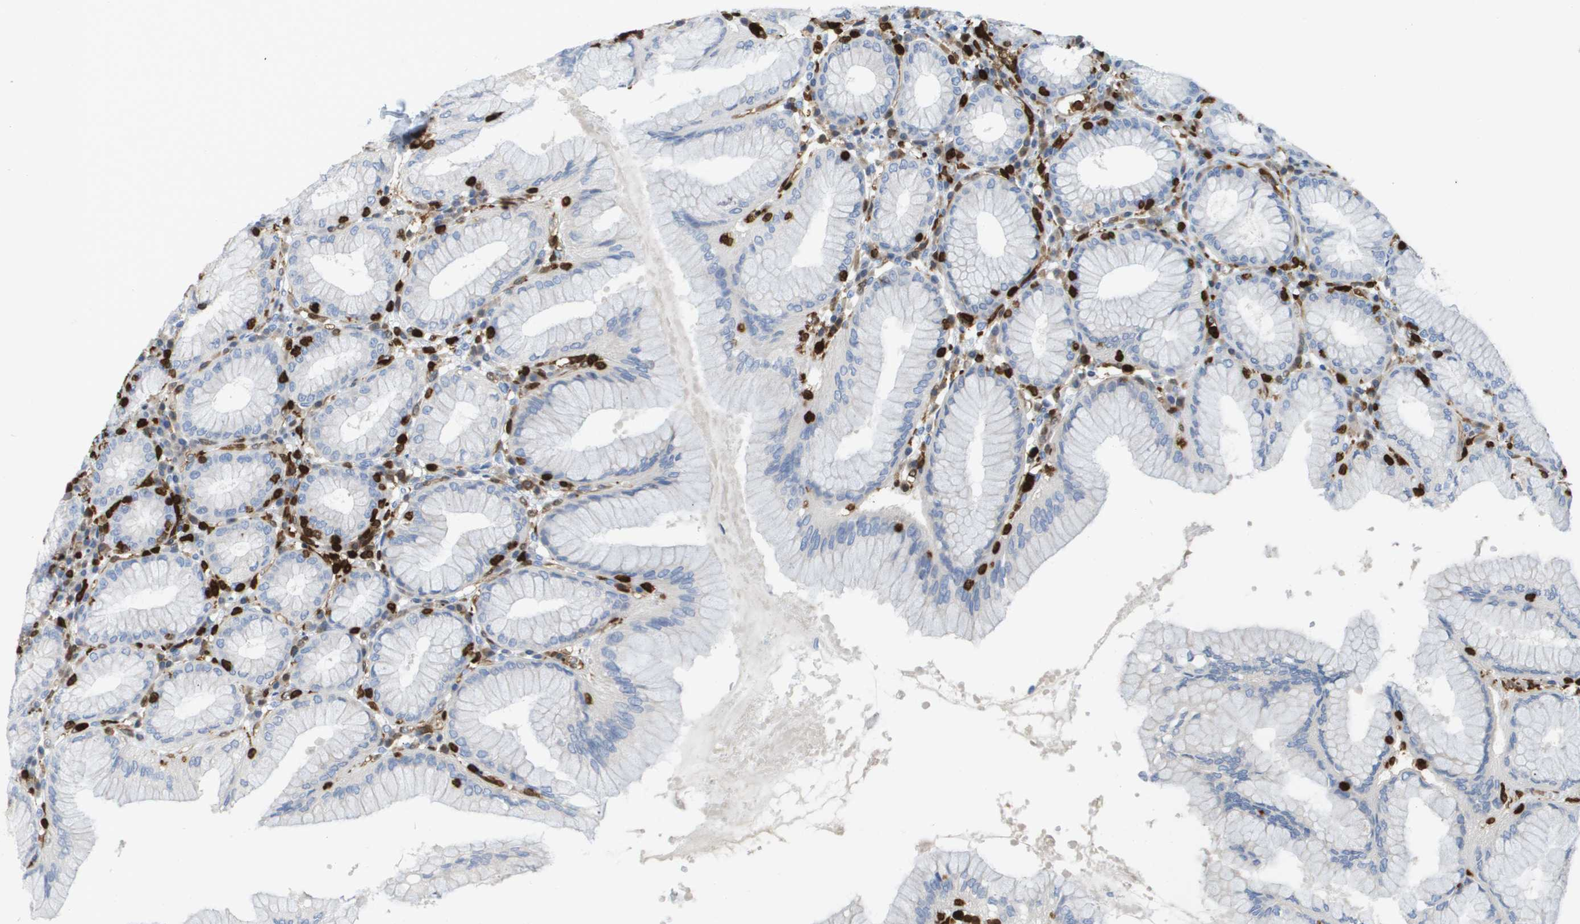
{"staining": {"intensity": "weak", "quantity": "<25%", "location": "cytoplasmic/membranous"}, "tissue": "stomach", "cell_type": "Glandular cells", "image_type": "normal", "snomed": [{"axis": "morphology", "description": "Normal tissue, NOS"}, {"axis": "topography", "description": "Stomach"}, {"axis": "topography", "description": "Stomach, lower"}], "caption": "Image shows no protein positivity in glandular cells of unremarkable stomach. Nuclei are stained in blue.", "gene": "DOCK5", "patient": {"sex": "female", "age": 56}}